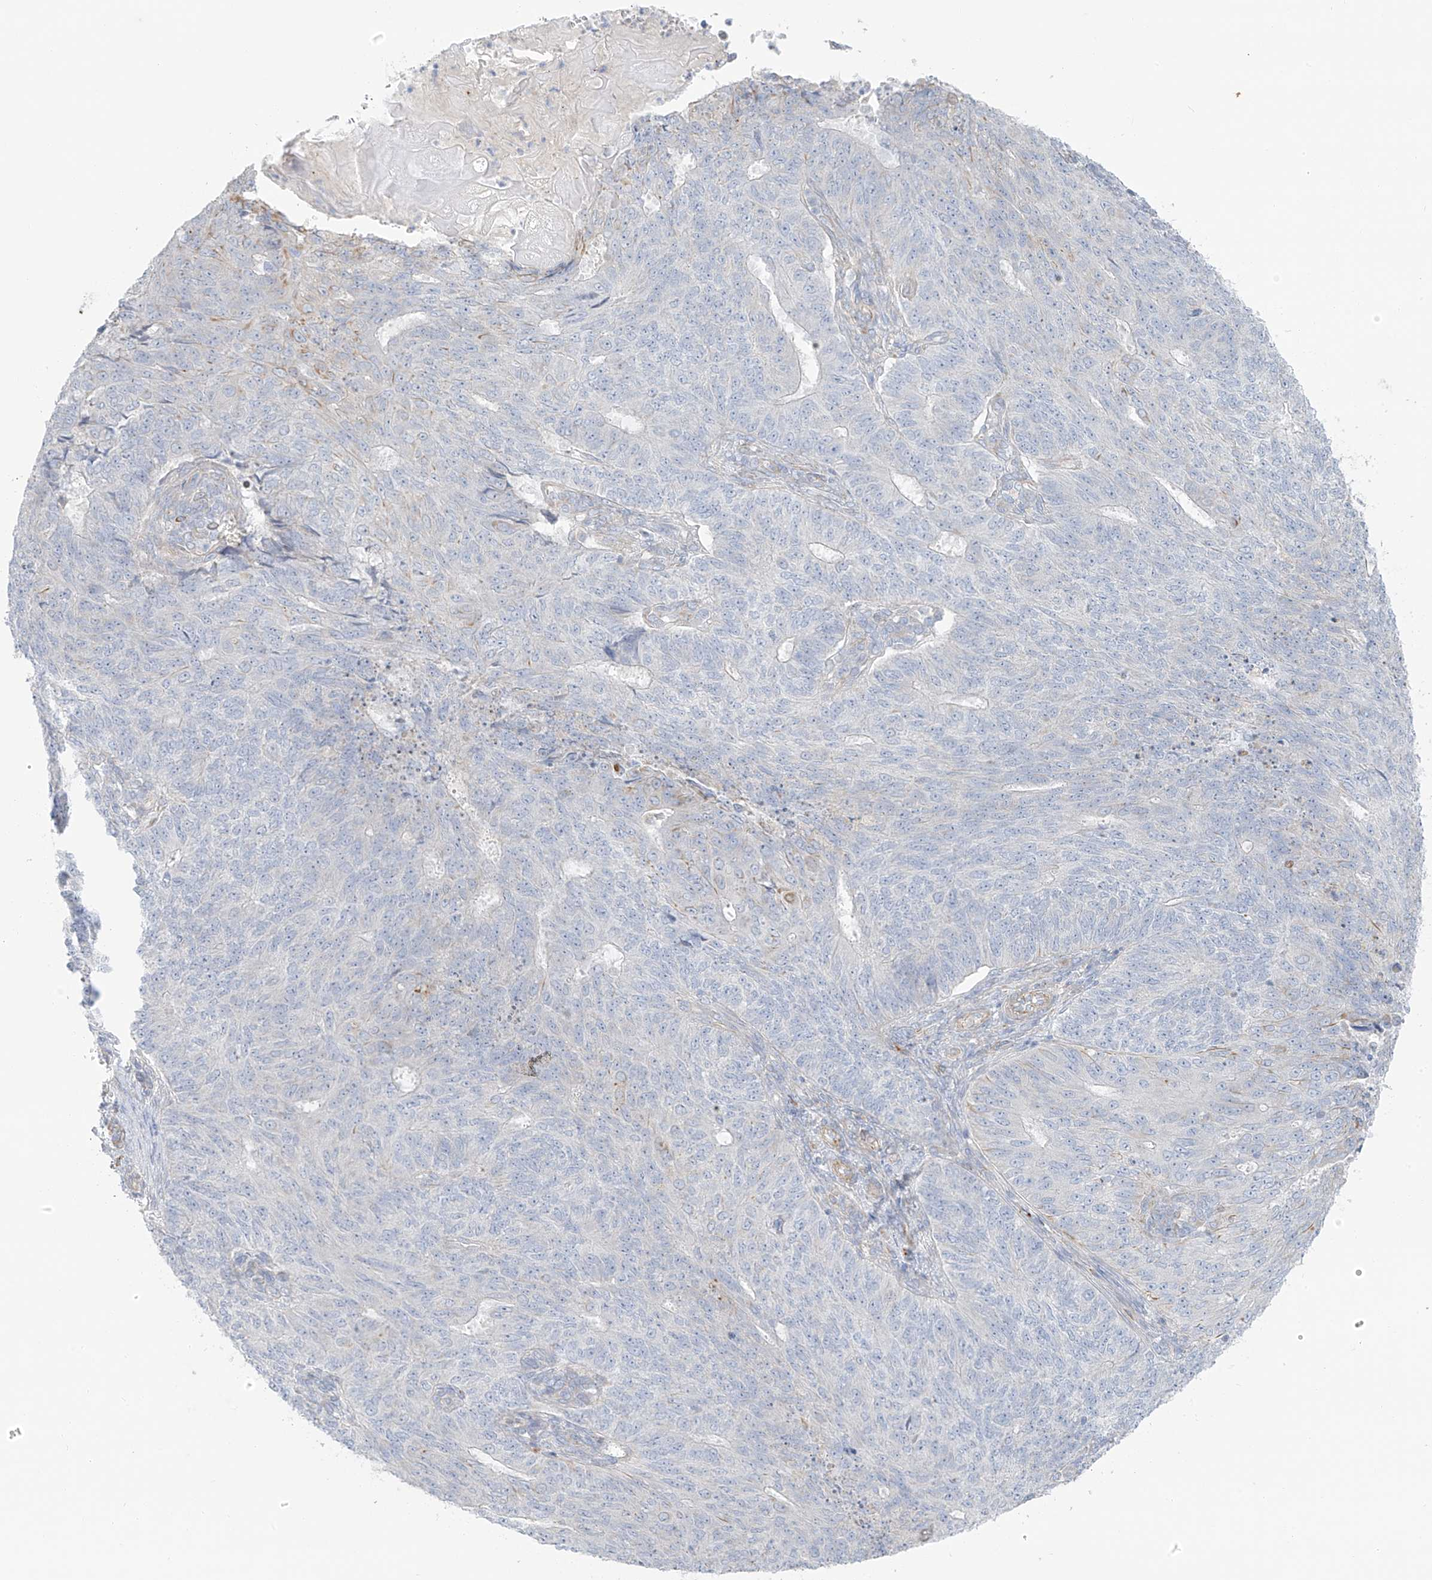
{"staining": {"intensity": "negative", "quantity": "none", "location": "none"}, "tissue": "endometrial cancer", "cell_type": "Tumor cells", "image_type": "cancer", "snomed": [{"axis": "morphology", "description": "Adenocarcinoma, NOS"}, {"axis": "topography", "description": "Endometrium"}], "caption": "Endometrial cancer (adenocarcinoma) was stained to show a protein in brown. There is no significant positivity in tumor cells. Brightfield microscopy of immunohistochemistry stained with DAB (3,3'-diaminobenzidine) (brown) and hematoxylin (blue), captured at high magnification.", "gene": "TAL2", "patient": {"sex": "female", "age": 32}}